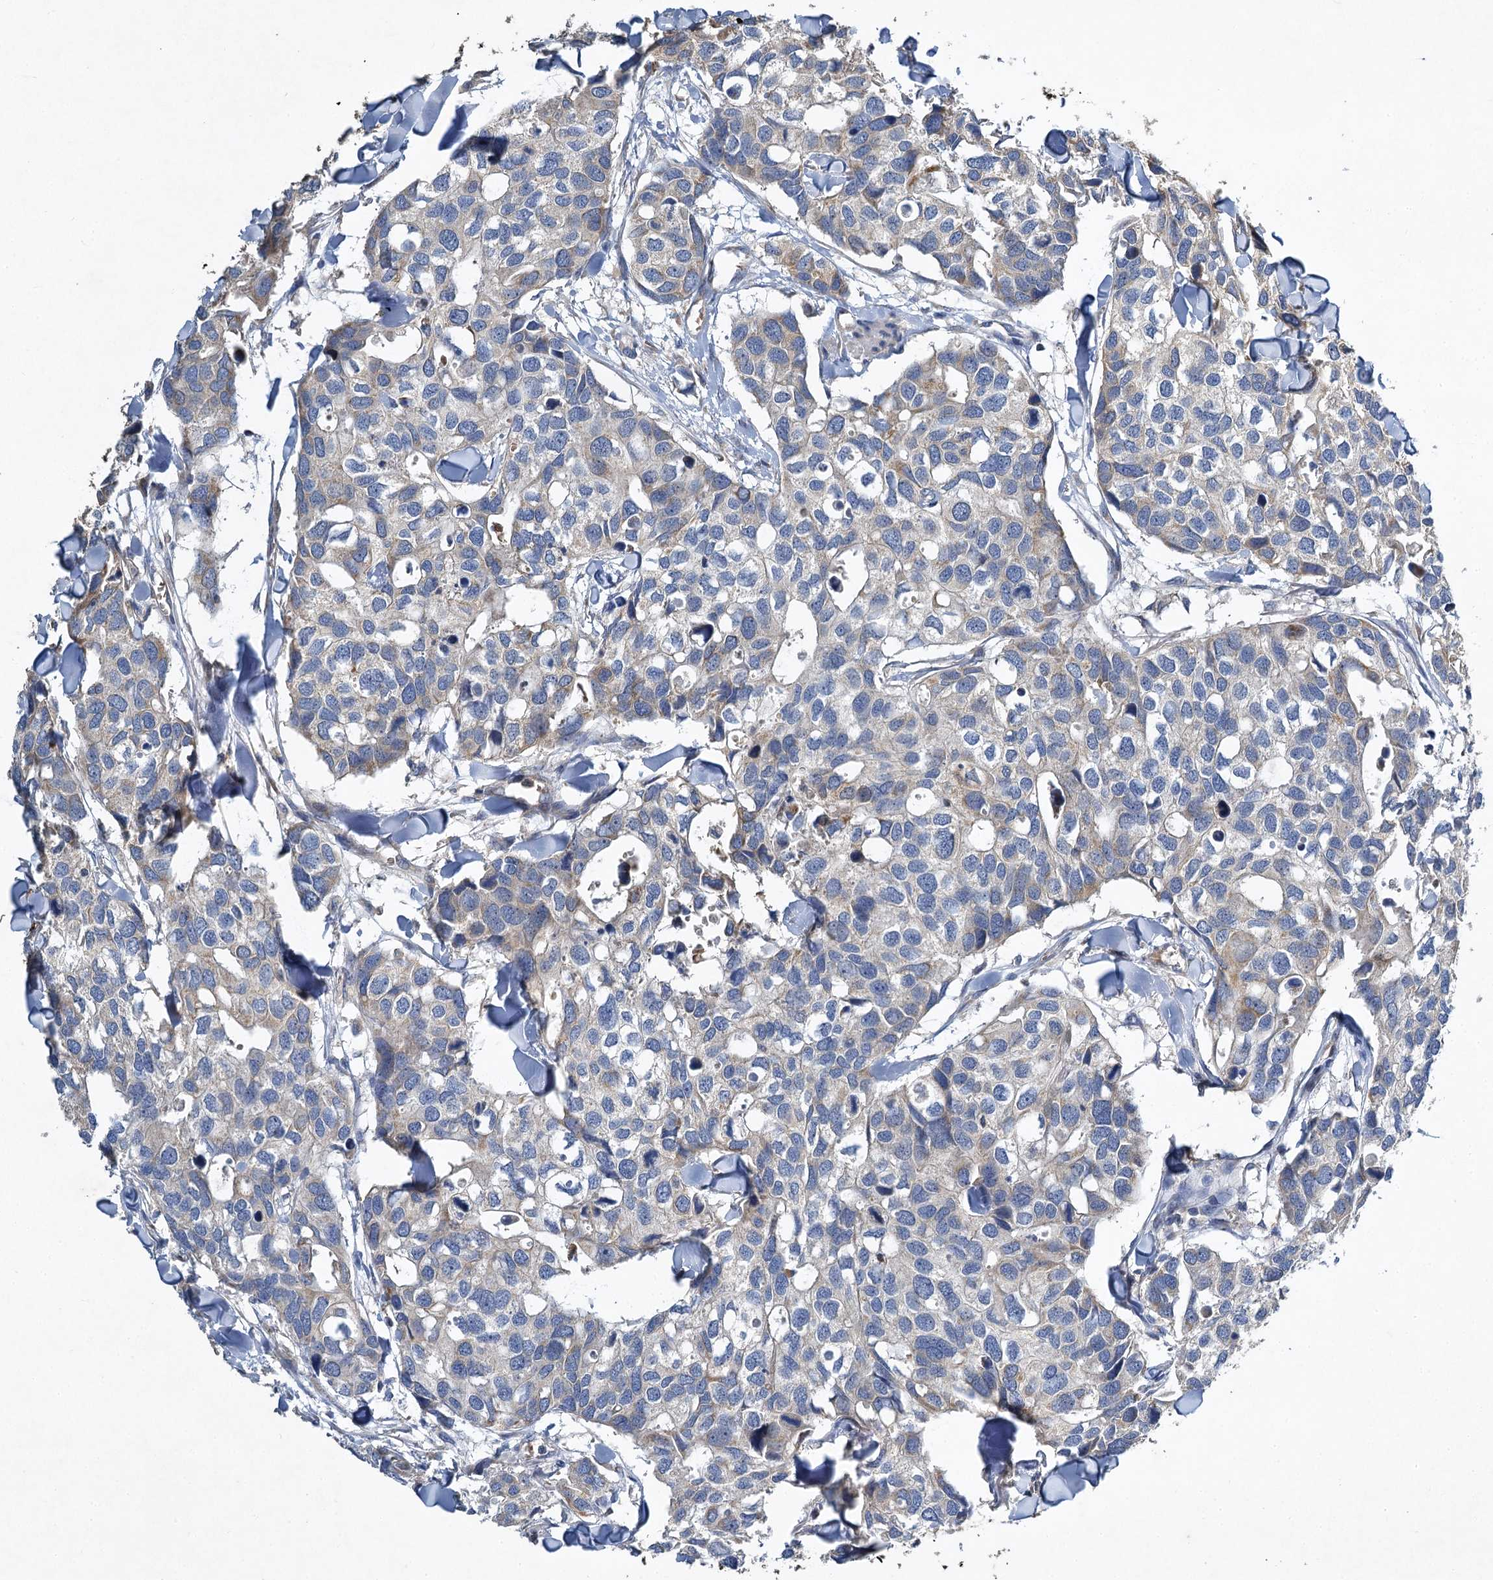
{"staining": {"intensity": "moderate", "quantity": "<25%", "location": "cytoplasmic/membranous"}, "tissue": "breast cancer", "cell_type": "Tumor cells", "image_type": "cancer", "snomed": [{"axis": "morphology", "description": "Duct carcinoma"}, {"axis": "topography", "description": "Breast"}], "caption": "Immunohistochemical staining of human breast invasive ductal carcinoma shows low levels of moderate cytoplasmic/membranous staining in about <25% of tumor cells.", "gene": "BCS1L", "patient": {"sex": "female", "age": 83}}